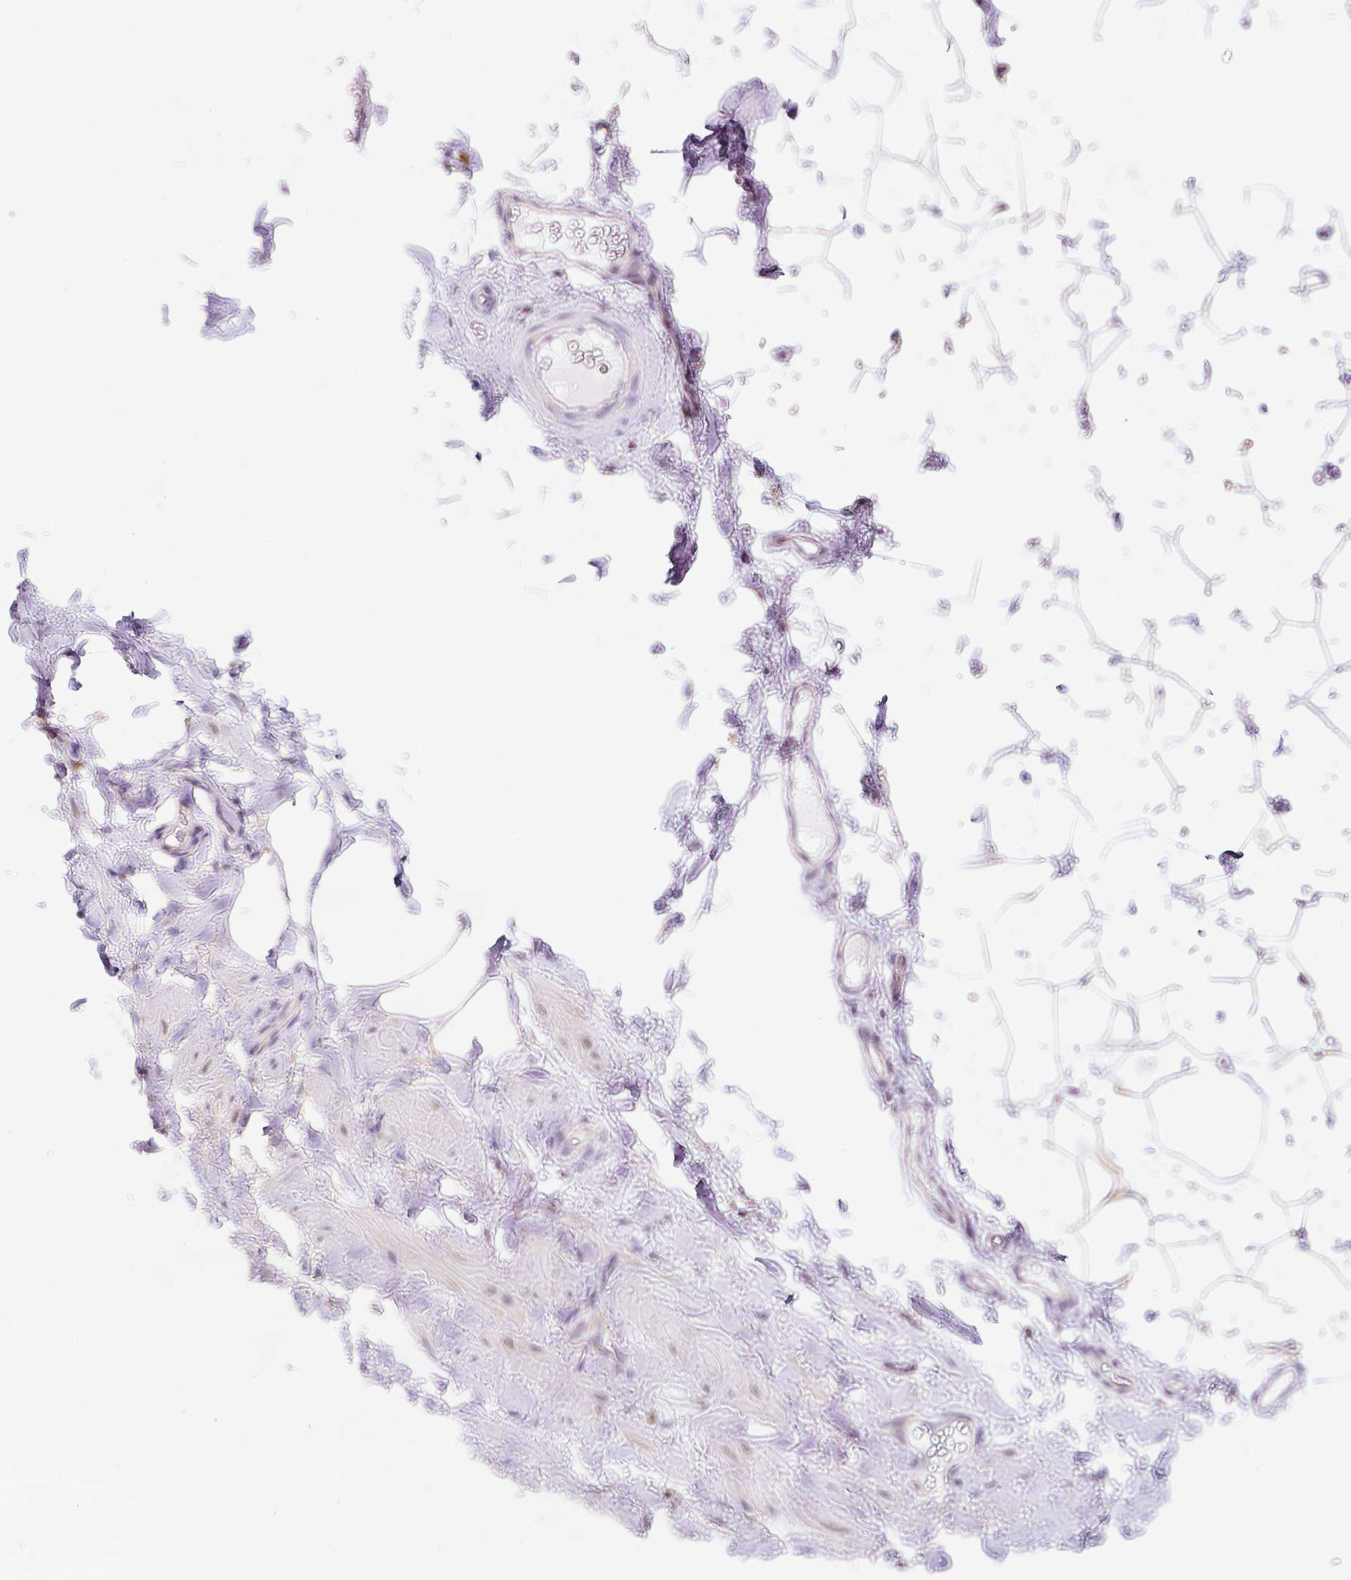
{"staining": {"intensity": "weak", "quantity": "25%-75%", "location": "cytoplasmic/membranous"}, "tissue": "adipose tissue", "cell_type": "Adipocytes", "image_type": "normal", "snomed": [{"axis": "morphology", "description": "Normal tissue, NOS"}, {"axis": "topography", "description": "Vascular tissue"}, {"axis": "topography", "description": "Peripheral nerve tissue"}], "caption": "High-power microscopy captured an immunohistochemistry (IHC) micrograph of unremarkable adipose tissue, revealing weak cytoplasmic/membranous staining in approximately 25%-75% of adipocytes. Immunohistochemistry (ihc) stains the protein of interest in brown and the nuclei are stained blue.", "gene": "DDOST", "patient": {"sex": "male", "age": 41}}